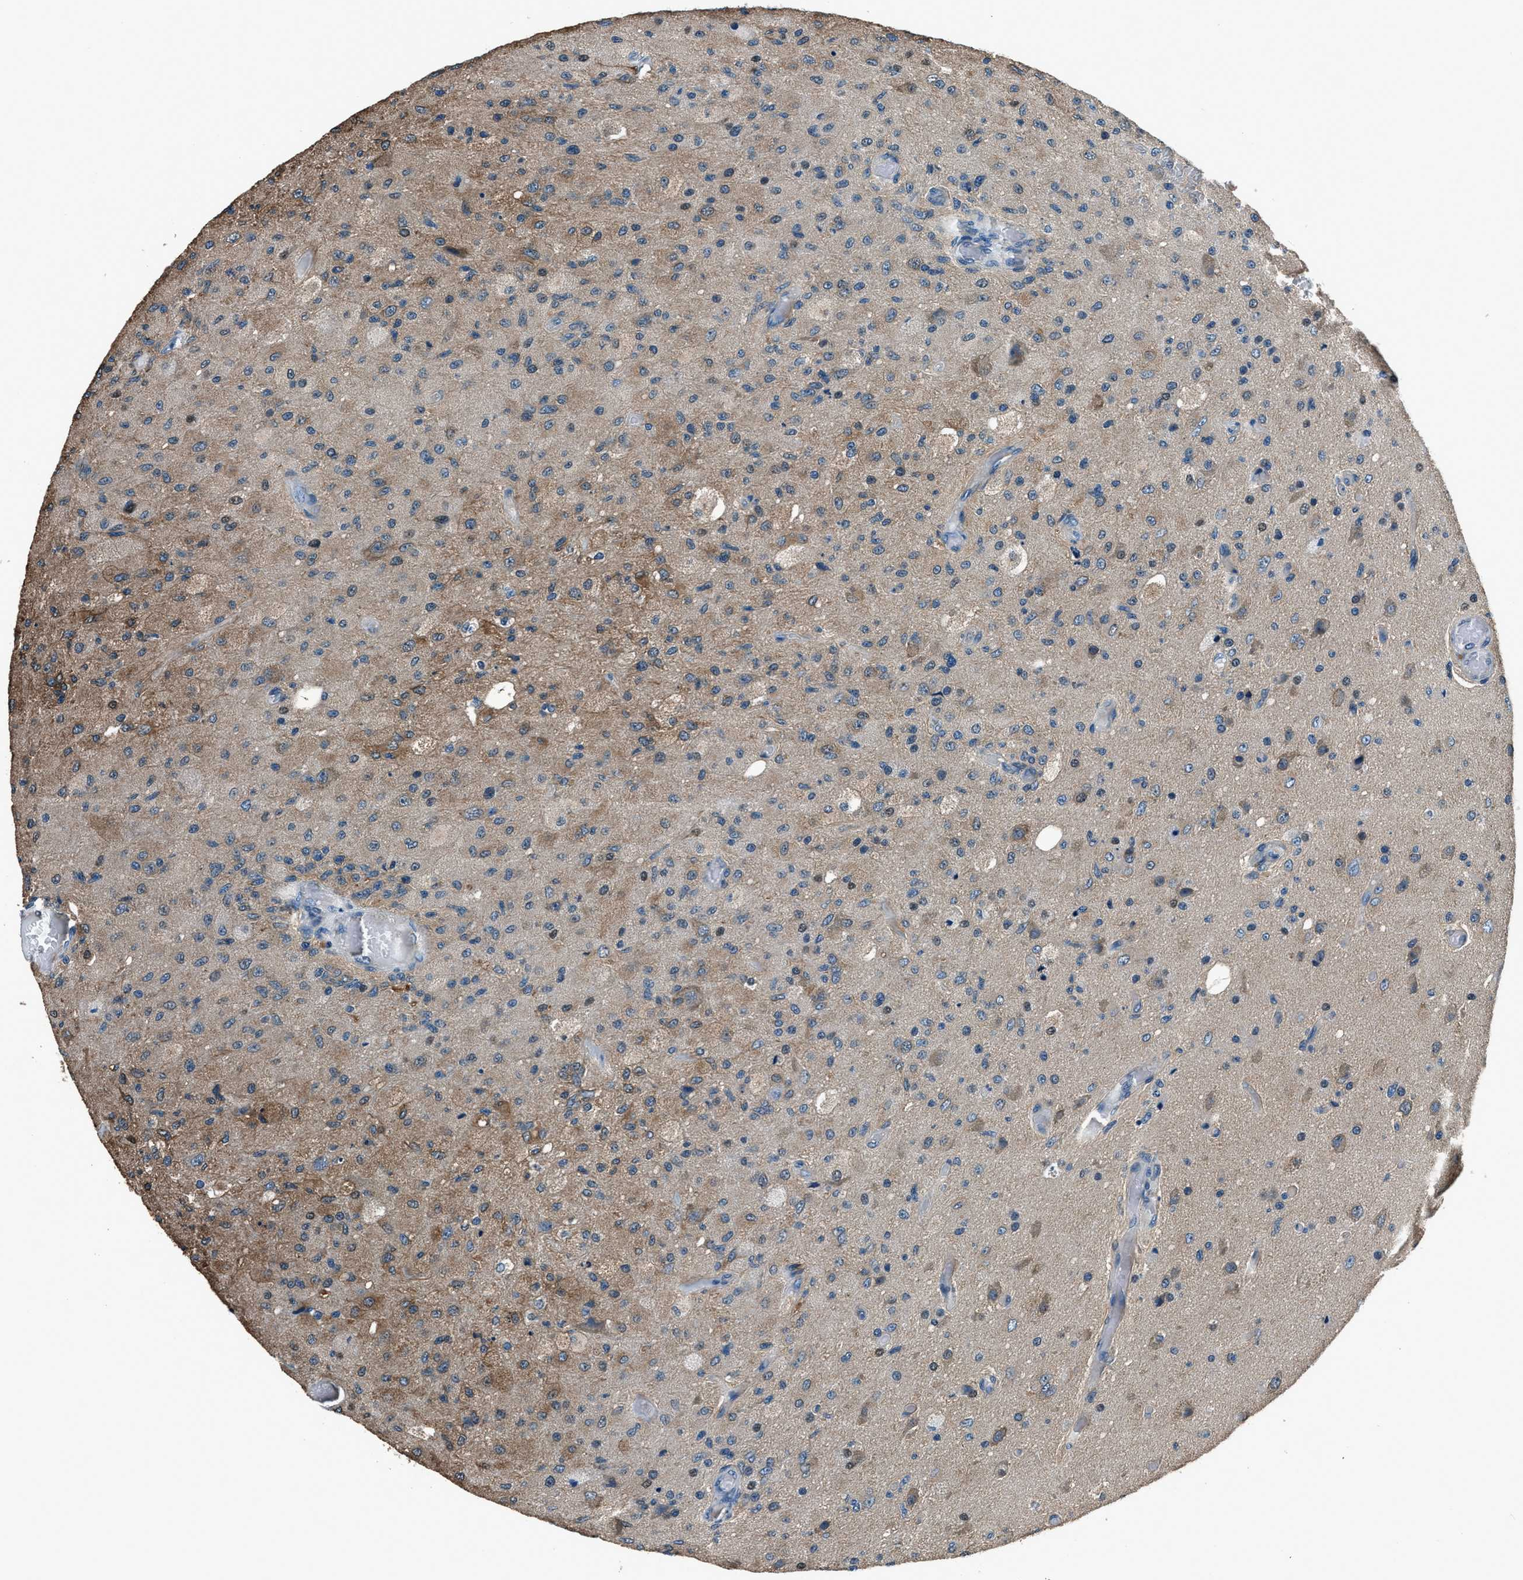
{"staining": {"intensity": "moderate", "quantity": "<25%", "location": "cytoplasmic/membranous"}, "tissue": "glioma", "cell_type": "Tumor cells", "image_type": "cancer", "snomed": [{"axis": "morphology", "description": "Normal tissue, NOS"}, {"axis": "morphology", "description": "Glioma, malignant, High grade"}, {"axis": "topography", "description": "Cerebral cortex"}], "caption": "Immunohistochemistry of human high-grade glioma (malignant) demonstrates low levels of moderate cytoplasmic/membranous staining in about <25% of tumor cells. (DAB IHC with brightfield microscopy, high magnification).", "gene": "ARFGAP2", "patient": {"sex": "male", "age": 77}}